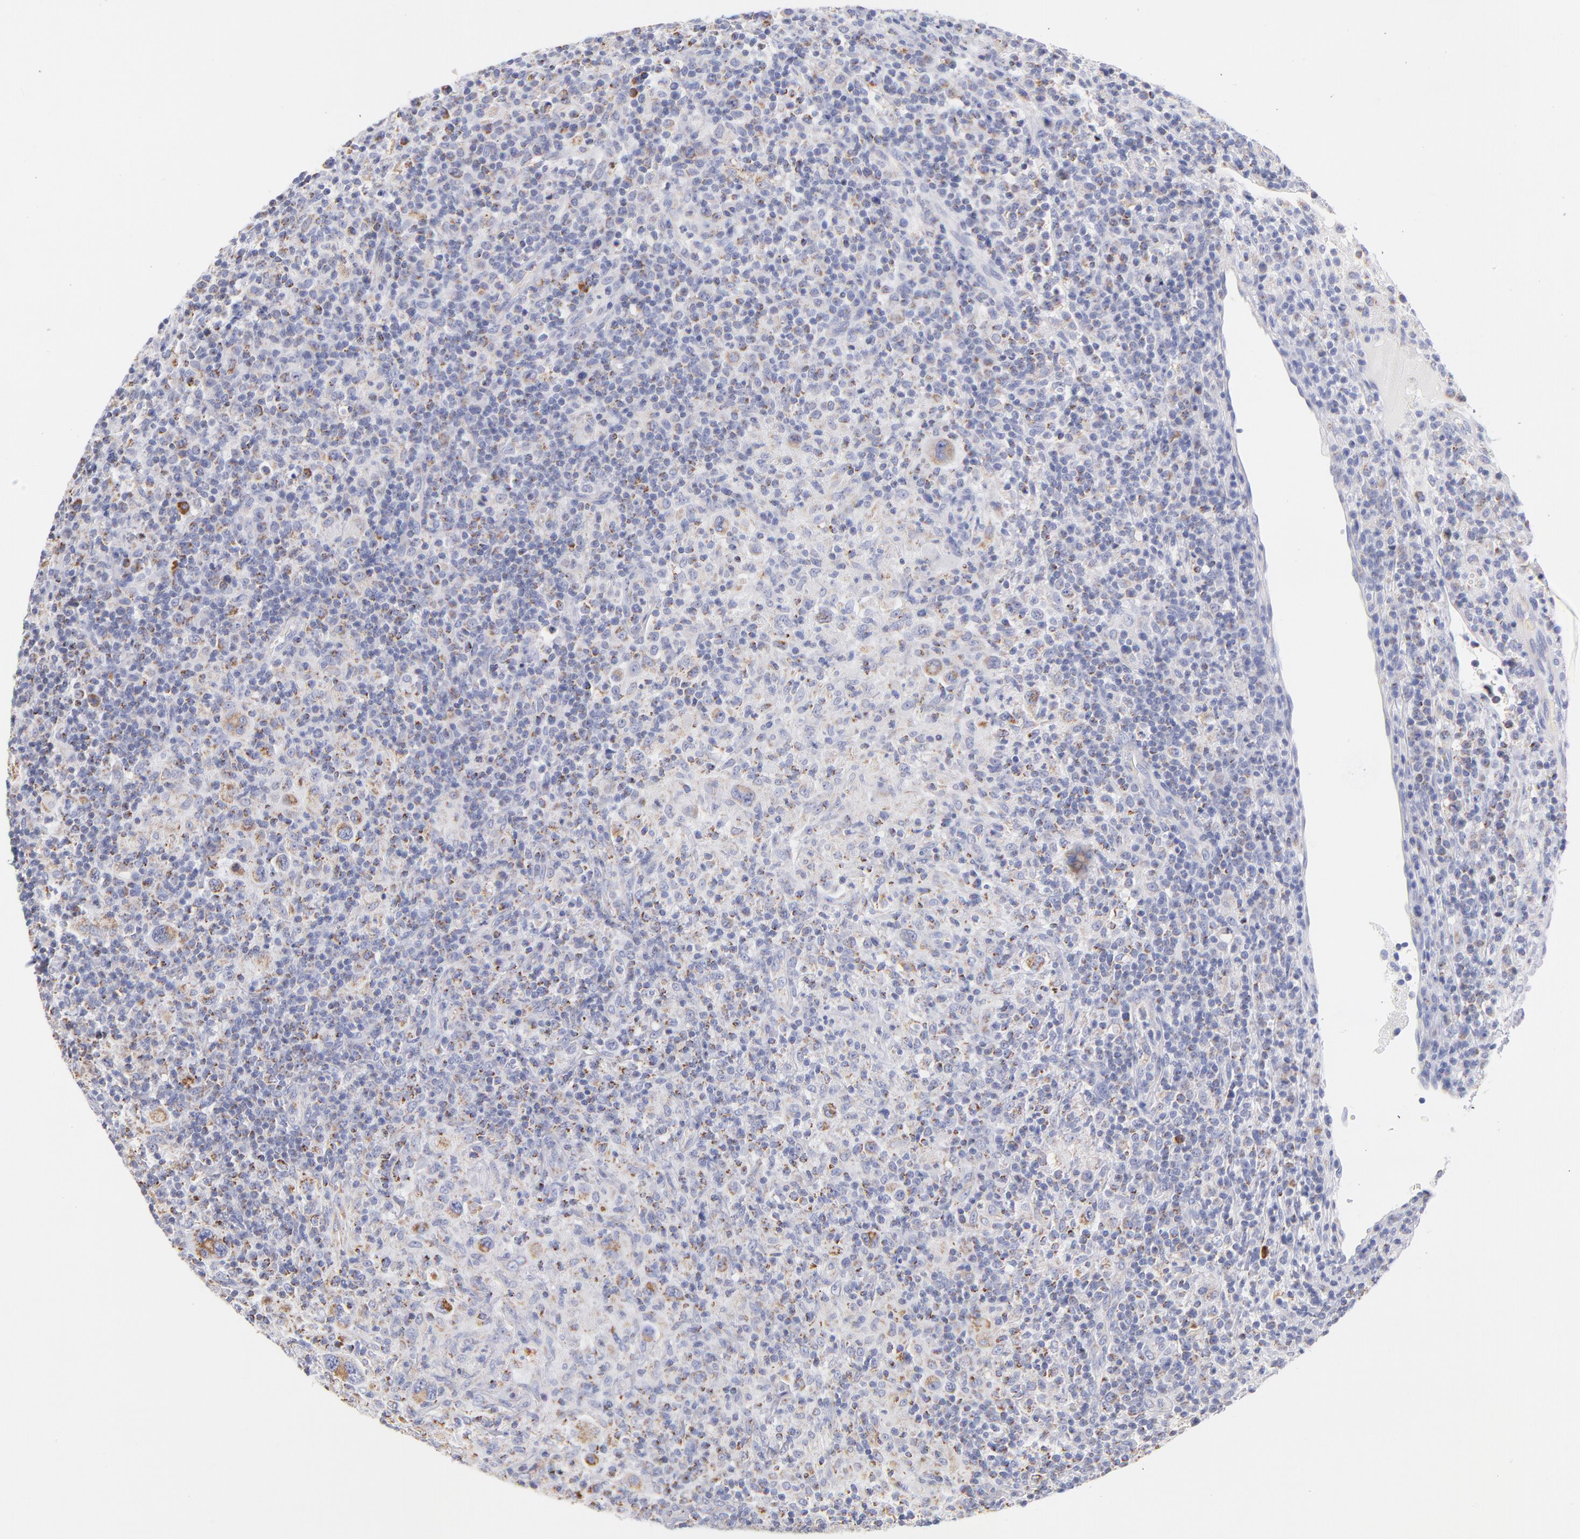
{"staining": {"intensity": "moderate", "quantity": "25%-75%", "location": "cytoplasmic/membranous"}, "tissue": "lymphoma", "cell_type": "Tumor cells", "image_type": "cancer", "snomed": [{"axis": "morphology", "description": "Hodgkin's disease, NOS"}, {"axis": "topography", "description": "Lymph node"}], "caption": "Immunohistochemistry photomicrograph of lymphoma stained for a protein (brown), which shows medium levels of moderate cytoplasmic/membranous staining in about 25%-75% of tumor cells.", "gene": "AIFM1", "patient": {"sex": "male", "age": 65}}